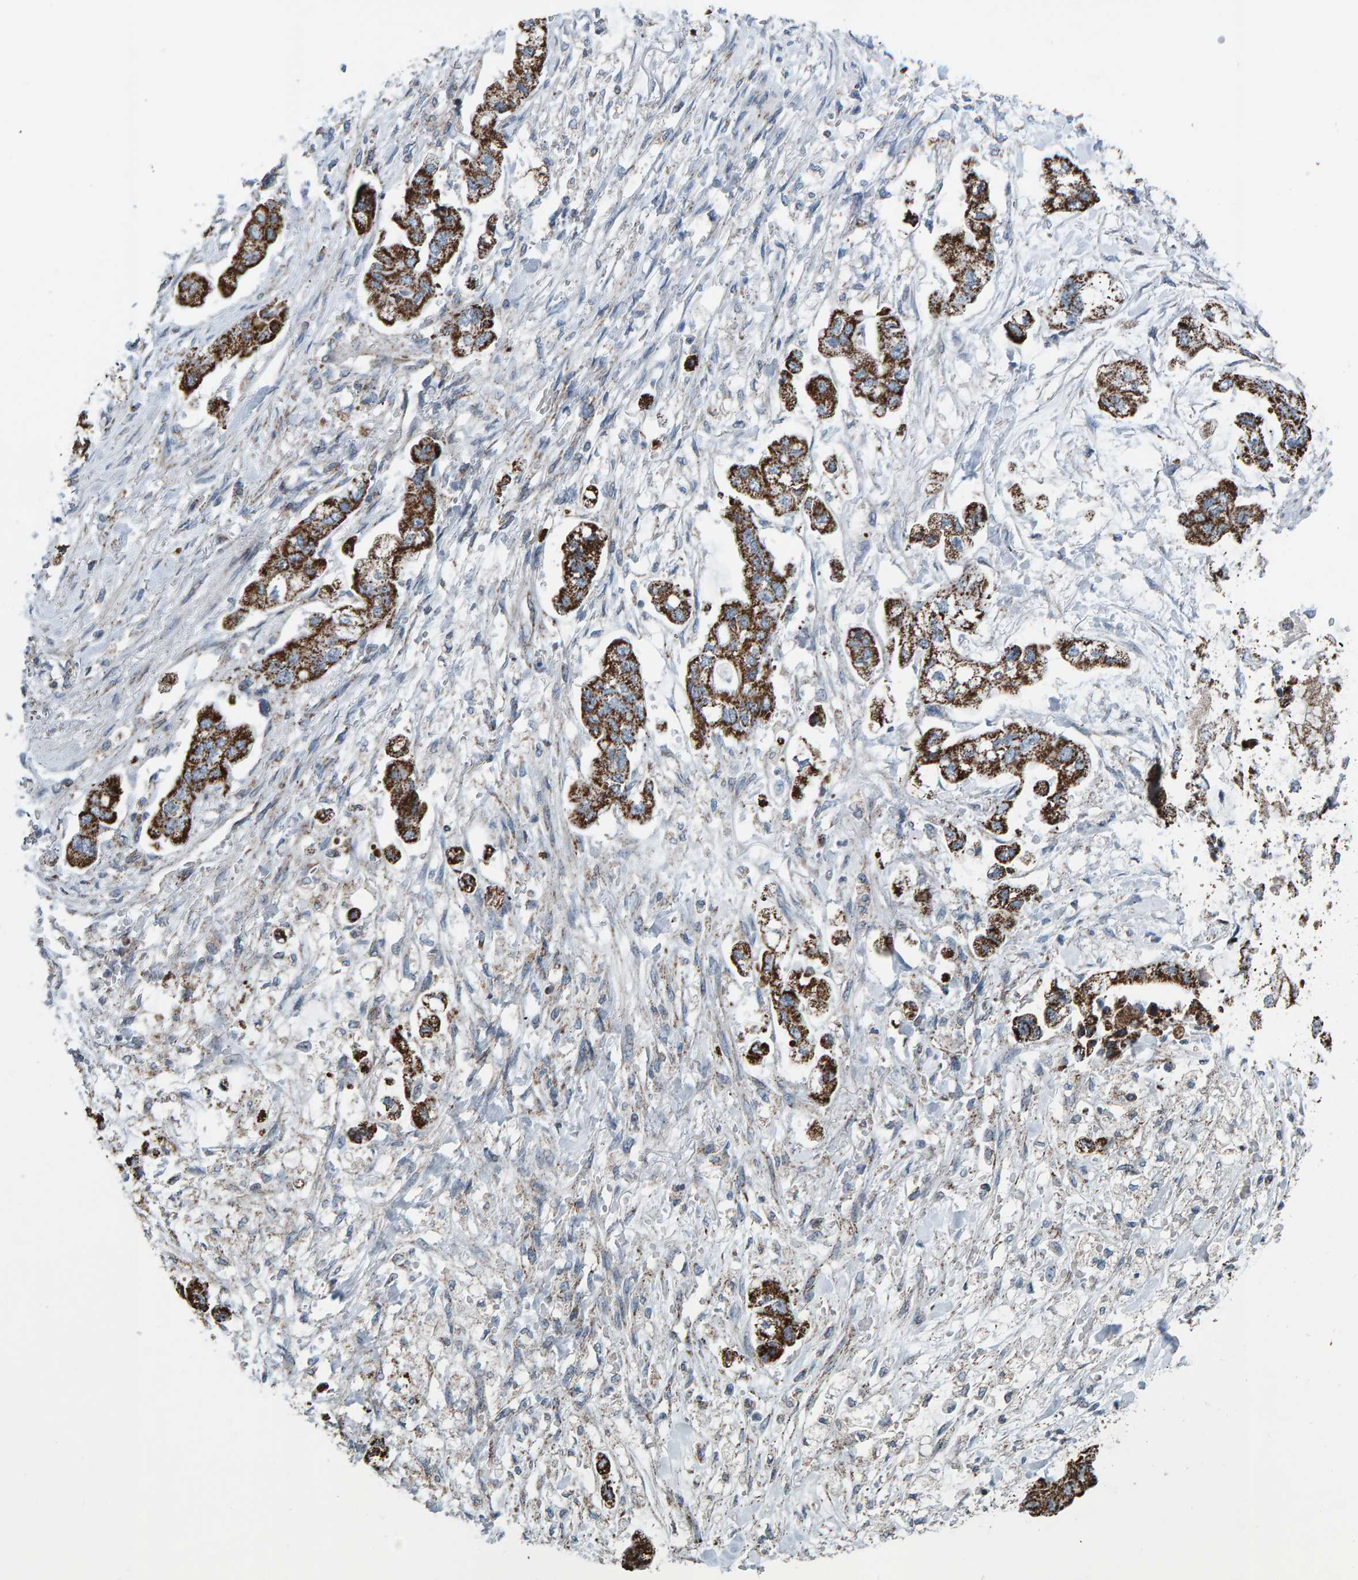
{"staining": {"intensity": "strong", "quantity": ">75%", "location": "cytoplasmic/membranous"}, "tissue": "stomach cancer", "cell_type": "Tumor cells", "image_type": "cancer", "snomed": [{"axis": "morphology", "description": "Normal tissue, NOS"}, {"axis": "morphology", "description": "Adenocarcinoma, NOS"}, {"axis": "topography", "description": "Stomach"}], "caption": "Immunohistochemistry micrograph of neoplastic tissue: stomach adenocarcinoma stained using immunohistochemistry reveals high levels of strong protein expression localized specifically in the cytoplasmic/membranous of tumor cells, appearing as a cytoplasmic/membranous brown color.", "gene": "ZNF48", "patient": {"sex": "male", "age": 62}}